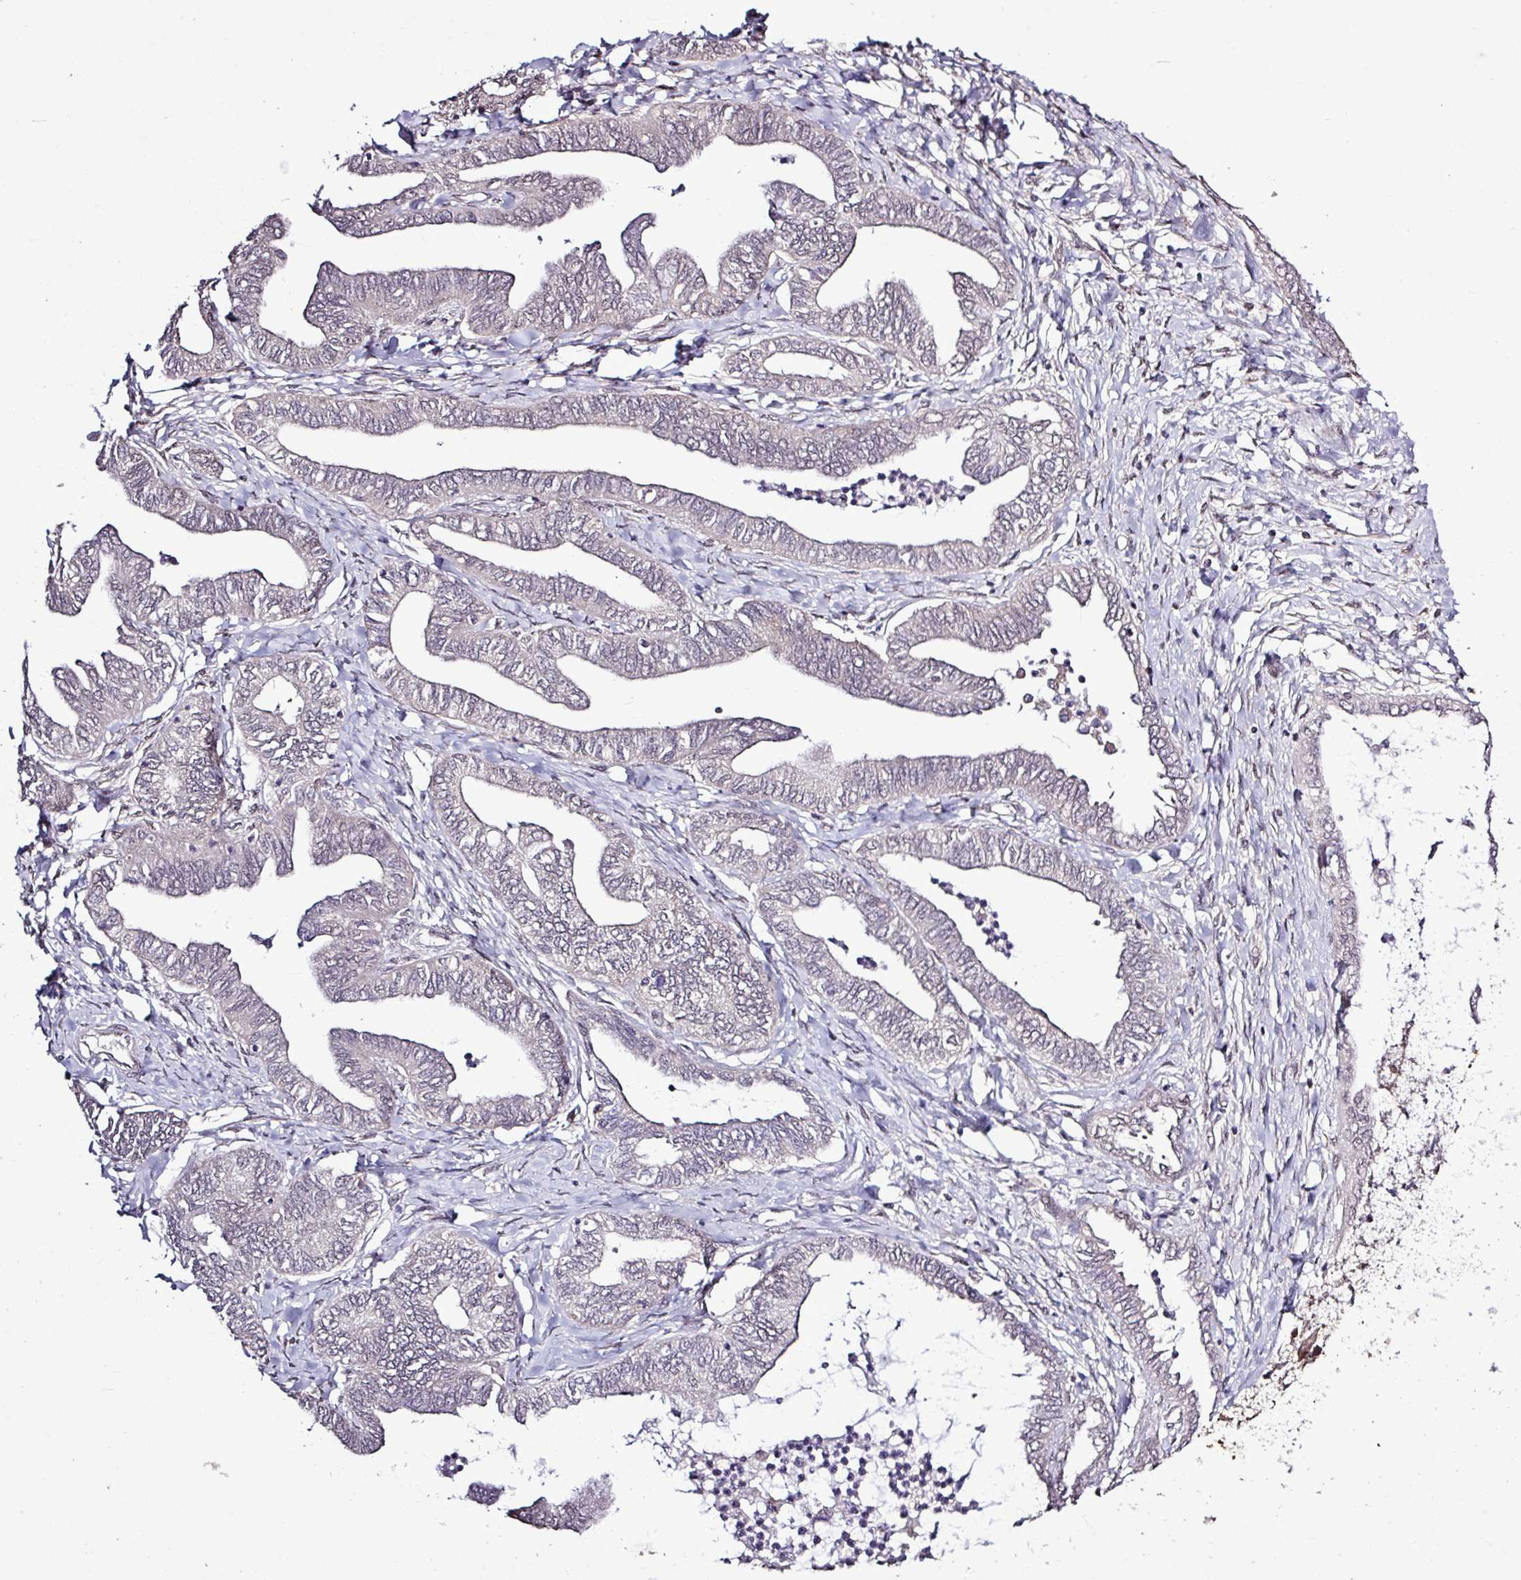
{"staining": {"intensity": "negative", "quantity": "none", "location": "none"}, "tissue": "ovarian cancer", "cell_type": "Tumor cells", "image_type": "cancer", "snomed": [{"axis": "morphology", "description": "Carcinoma, endometroid"}, {"axis": "topography", "description": "Ovary"}], "caption": "This histopathology image is of ovarian cancer (endometroid carcinoma) stained with immunohistochemistry to label a protein in brown with the nuclei are counter-stained blue. There is no expression in tumor cells. (Brightfield microscopy of DAB immunohistochemistry at high magnification).", "gene": "SKIC2", "patient": {"sex": "female", "age": 70}}